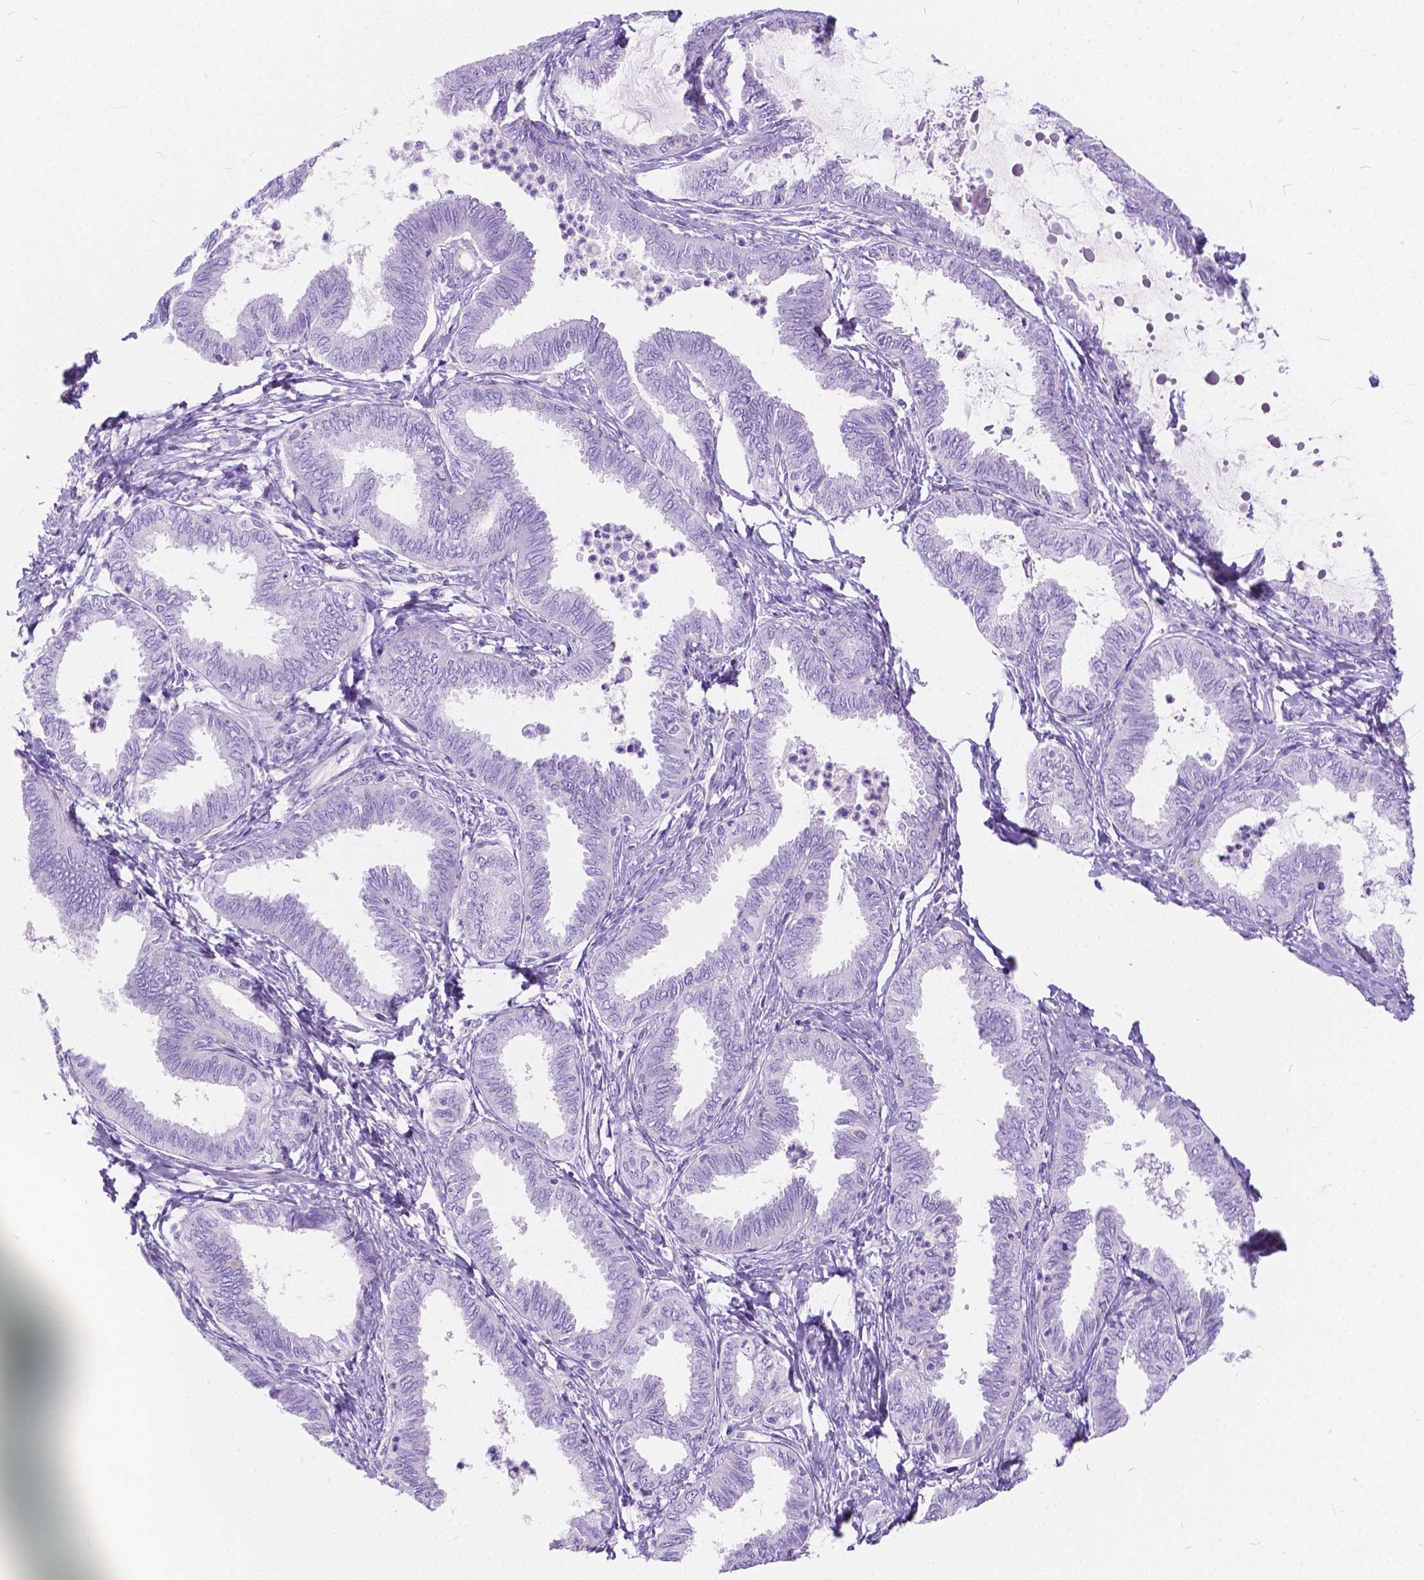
{"staining": {"intensity": "negative", "quantity": "none", "location": "none"}, "tissue": "ovarian cancer", "cell_type": "Tumor cells", "image_type": "cancer", "snomed": [{"axis": "morphology", "description": "Carcinoma, endometroid"}, {"axis": "topography", "description": "Ovary"}], "caption": "Tumor cells are negative for brown protein staining in endometroid carcinoma (ovarian).", "gene": "CHRM1", "patient": {"sex": "female", "age": 70}}